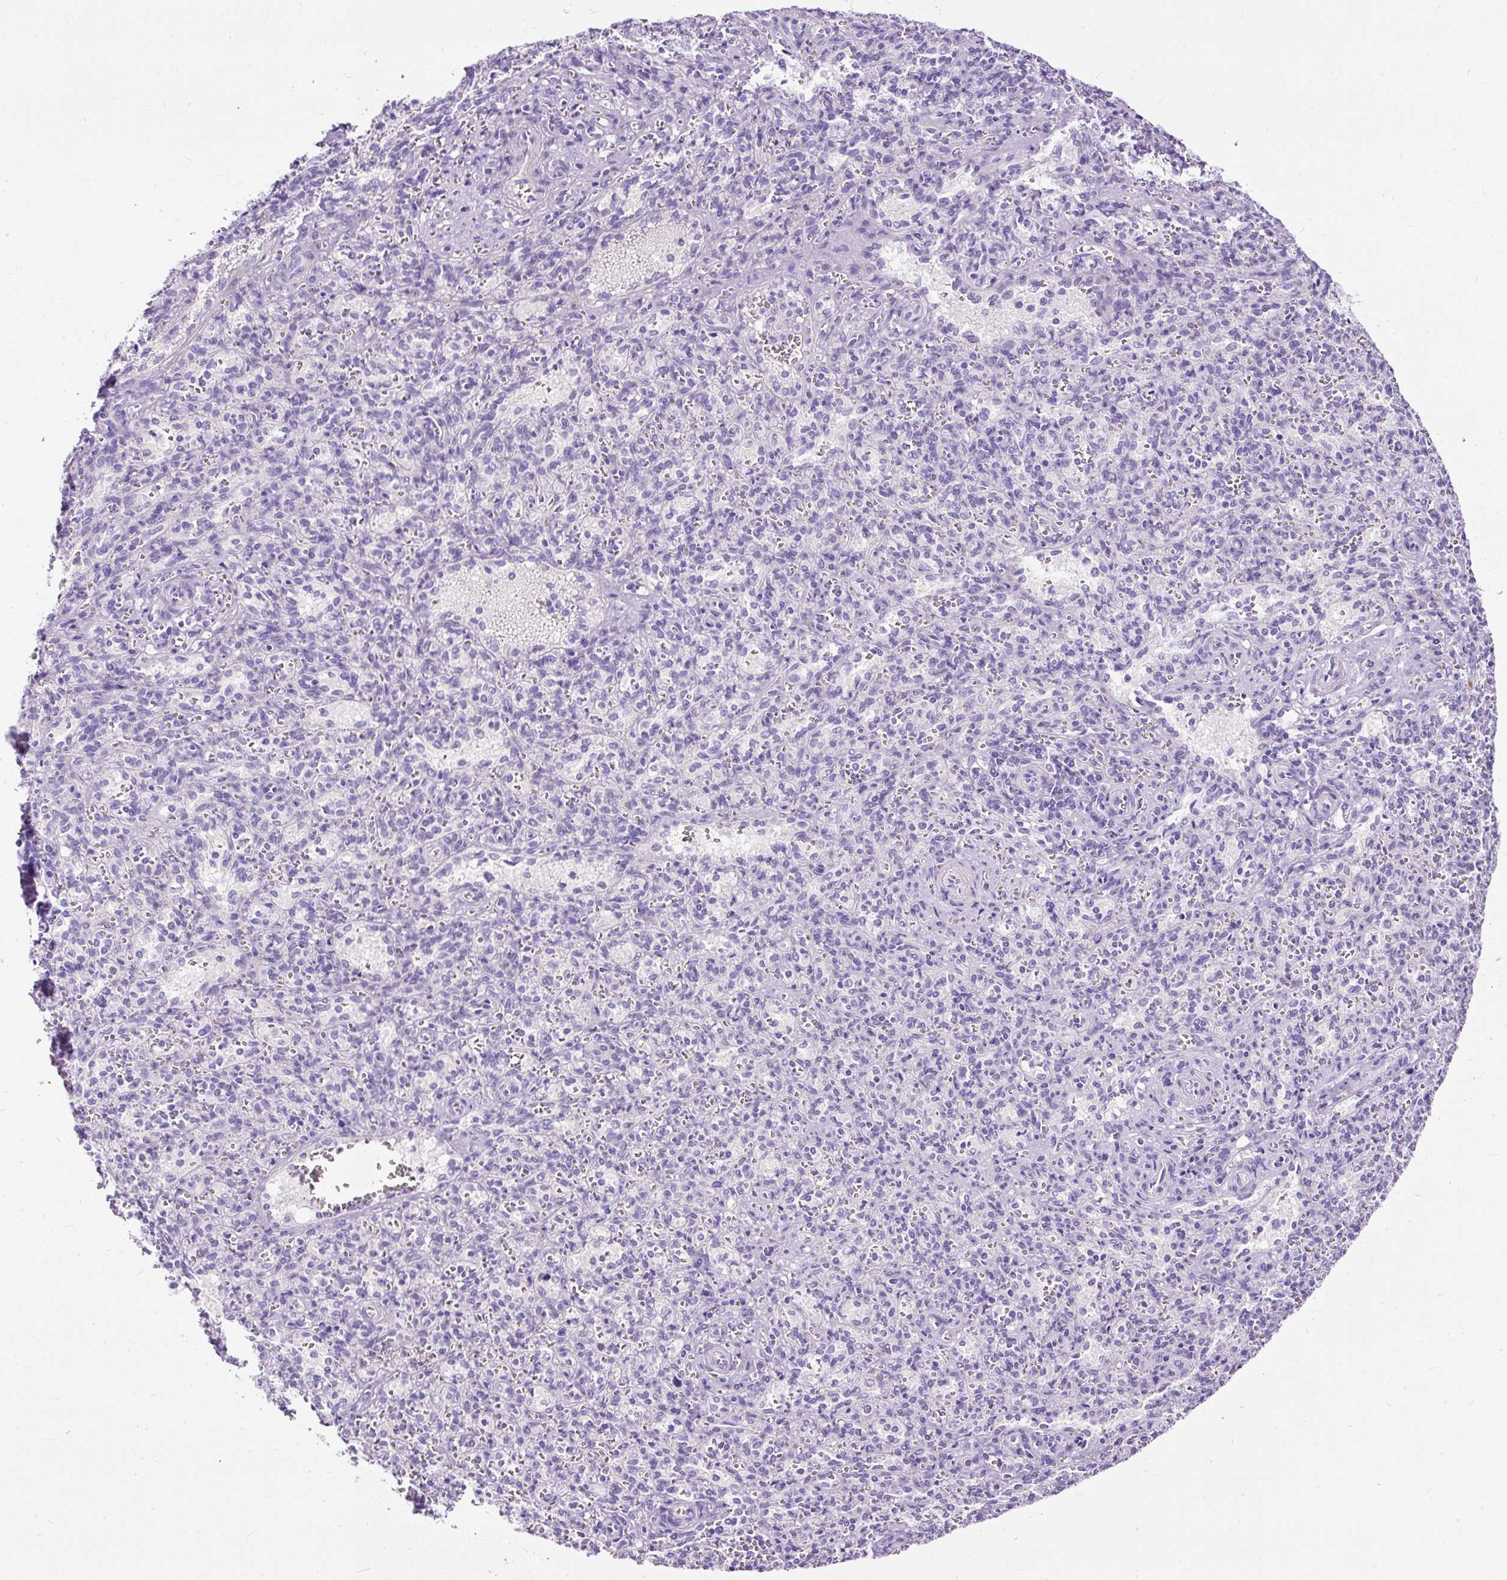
{"staining": {"intensity": "negative", "quantity": "none", "location": "none"}, "tissue": "spleen", "cell_type": "Cells in red pulp", "image_type": "normal", "snomed": [{"axis": "morphology", "description": "Normal tissue, NOS"}, {"axis": "topography", "description": "Spleen"}], "caption": "DAB (3,3'-diaminobenzidine) immunohistochemical staining of unremarkable human spleen demonstrates no significant expression in cells in red pulp.", "gene": "STOX2", "patient": {"sex": "female", "age": 26}}